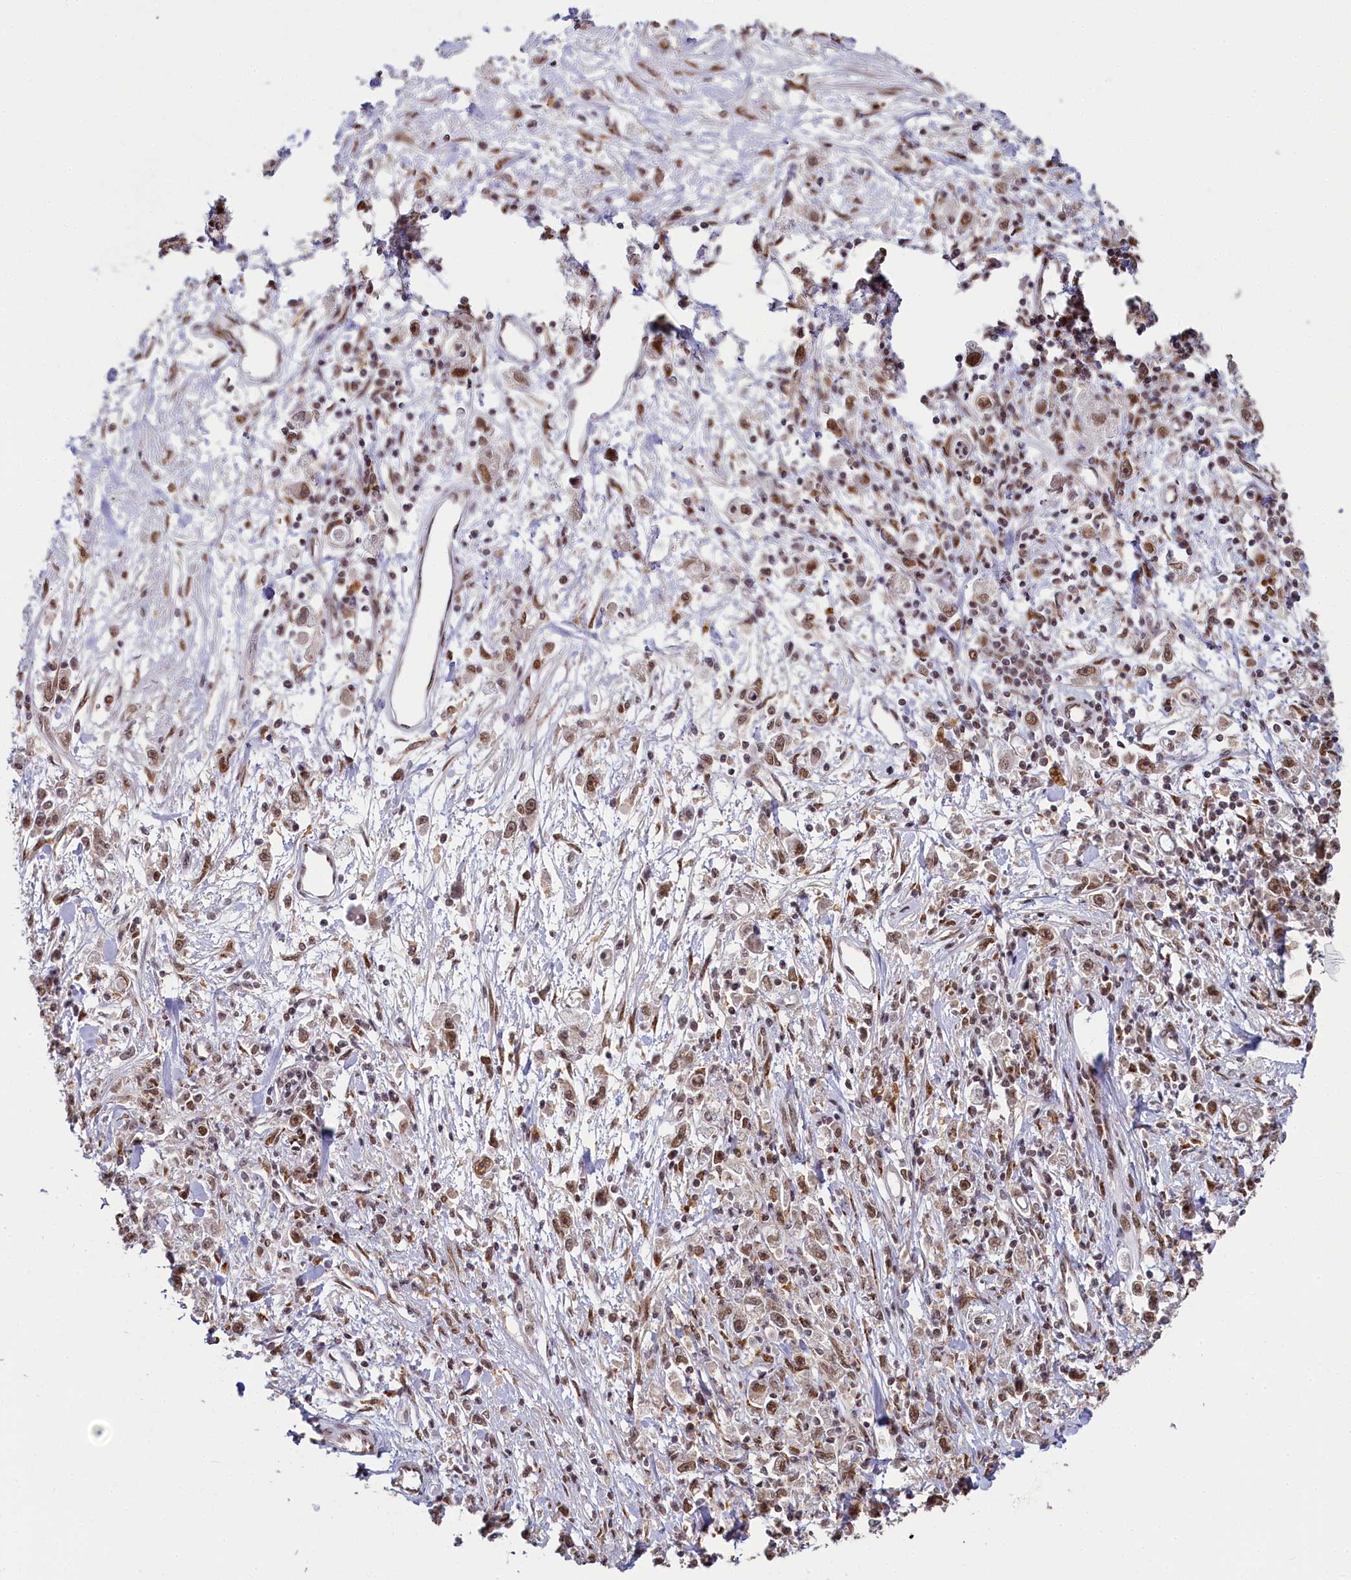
{"staining": {"intensity": "moderate", "quantity": ">75%", "location": "nuclear"}, "tissue": "stomach cancer", "cell_type": "Tumor cells", "image_type": "cancer", "snomed": [{"axis": "morphology", "description": "Adenocarcinoma, NOS"}, {"axis": "topography", "description": "Stomach"}], "caption": "There is medium levels of moderate nuclear positivity in tumor cells of adenocarcinoma (stomach), as demonstrated by immunohistochemical staining (brown color).", "gene": "PPHLN1", "patient": {"sex": "female", "age": 59}}